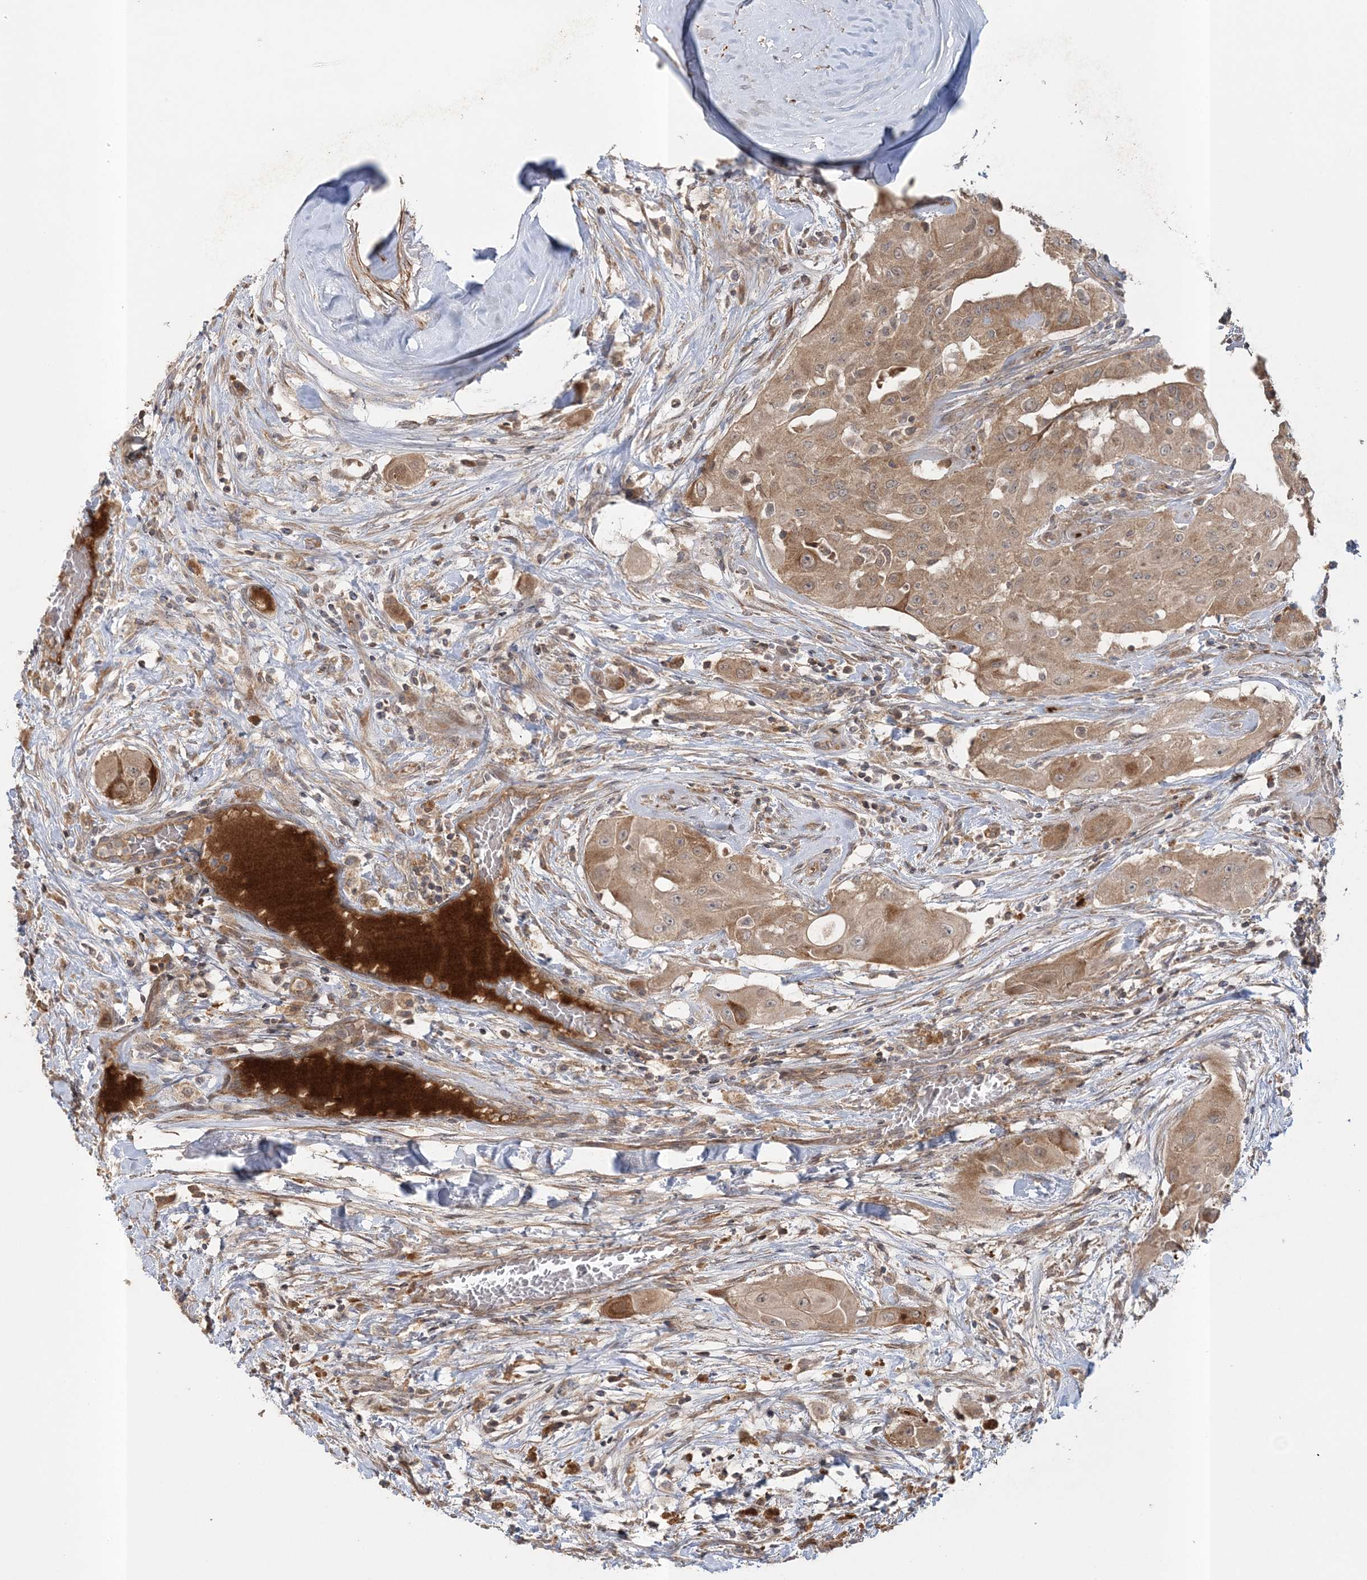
{"staining": {"intensity": "moderate", "quantity": ">75%", "location": "cytoplasmic/membranous"}, "tissue": "thyroid cancer", "cell_type": "Tumor cells", "image_type": "cancer", "snomed": [{"axis": "morphology", "description": "Papillary adenocarcinoma, NOS"}, {"axis": "topography", "description": "Thyroid gland"}], "caption": "Thyroid cancer stained for a protein exhibits moderate cytoplasmic/membranous positivity in tumor cells.", "gene": "MOCS2", "patient": {"sex": "female", "age": 59}}